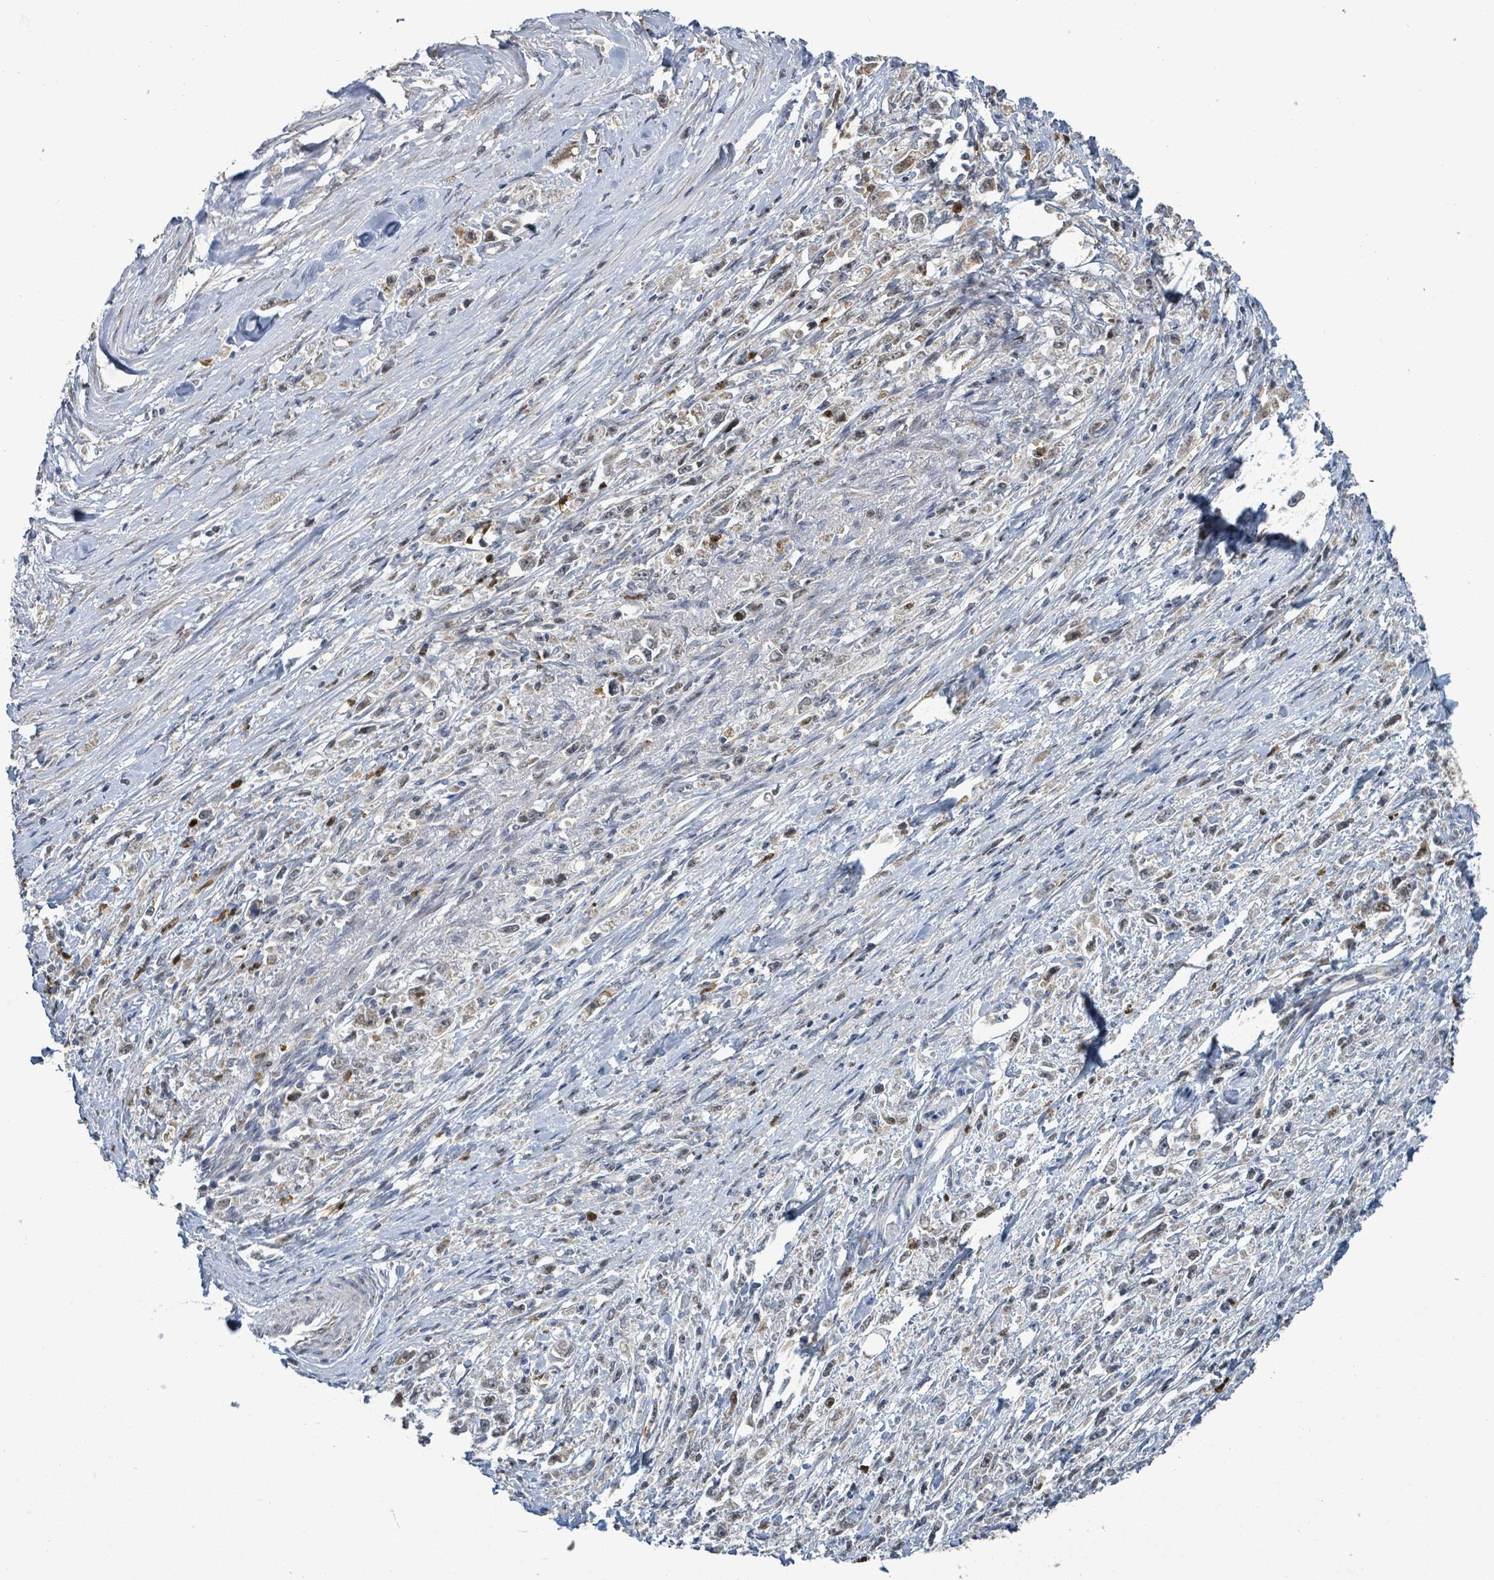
{"staining": {"intensity": "negative", "quantity": "none", "location": "none"}, "tissue": "stomach cancer", "cell_type": "Tumor cells", "image_type": "cancer", "snomed": [{"axis": "morphology", "description": "Adenocarcinoma, NOS"}, {"axis": "topography", "description": "Stomach"}], "caption": "Stomach cancer (adenocarcinoma) was stained to show a protein in brown. There is no significant positivity in tumor cells.", "gene": "COQ6", "patient": {"sex": "female", "age": 59}}